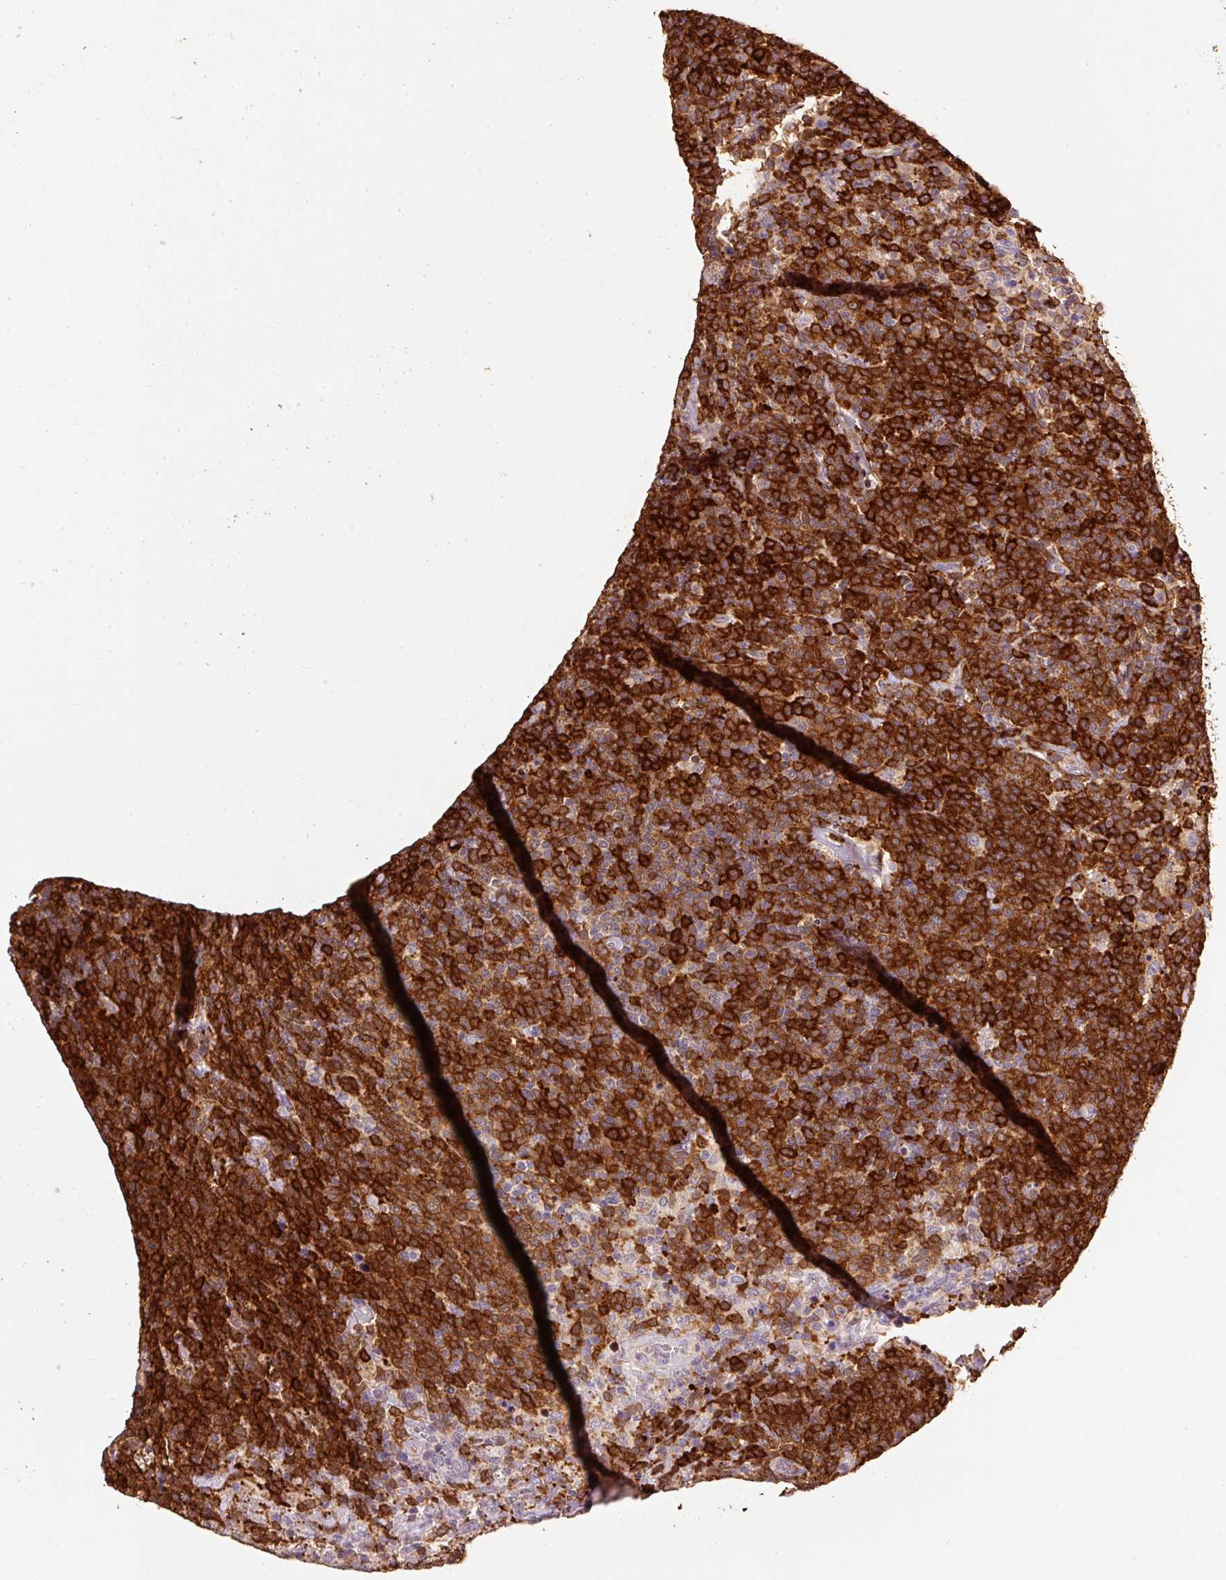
{"staining": {"intensity": "strong", "quantity": ">75%", "location": "cytoplasmic/membranous,nuclear"}, "tissue": "lymphoma", "cell_type": "Tumor cells", "image_type": "cancer", "snomed": [{"axis": "morphology", "description": "Malignant lymphoma, non-Hodgkin's type, High grade"}, {"axis": "topography", "description": "Lymph node"}], "caption": "Tumor cells reveal high levels of strong cytoplasmic/membranous and nuclear expression in approximately >75% of cells in human high-grade malignant lymphoma, non-Hodgkin's type. Using DAB (3,3'-diaminobenzidine) (brown) and hematoxylin (blue) stains, captured at high magnification using brightfield microscopy.", "gene": "HERC2", "patient": {"sex": "male", "age": 61}}